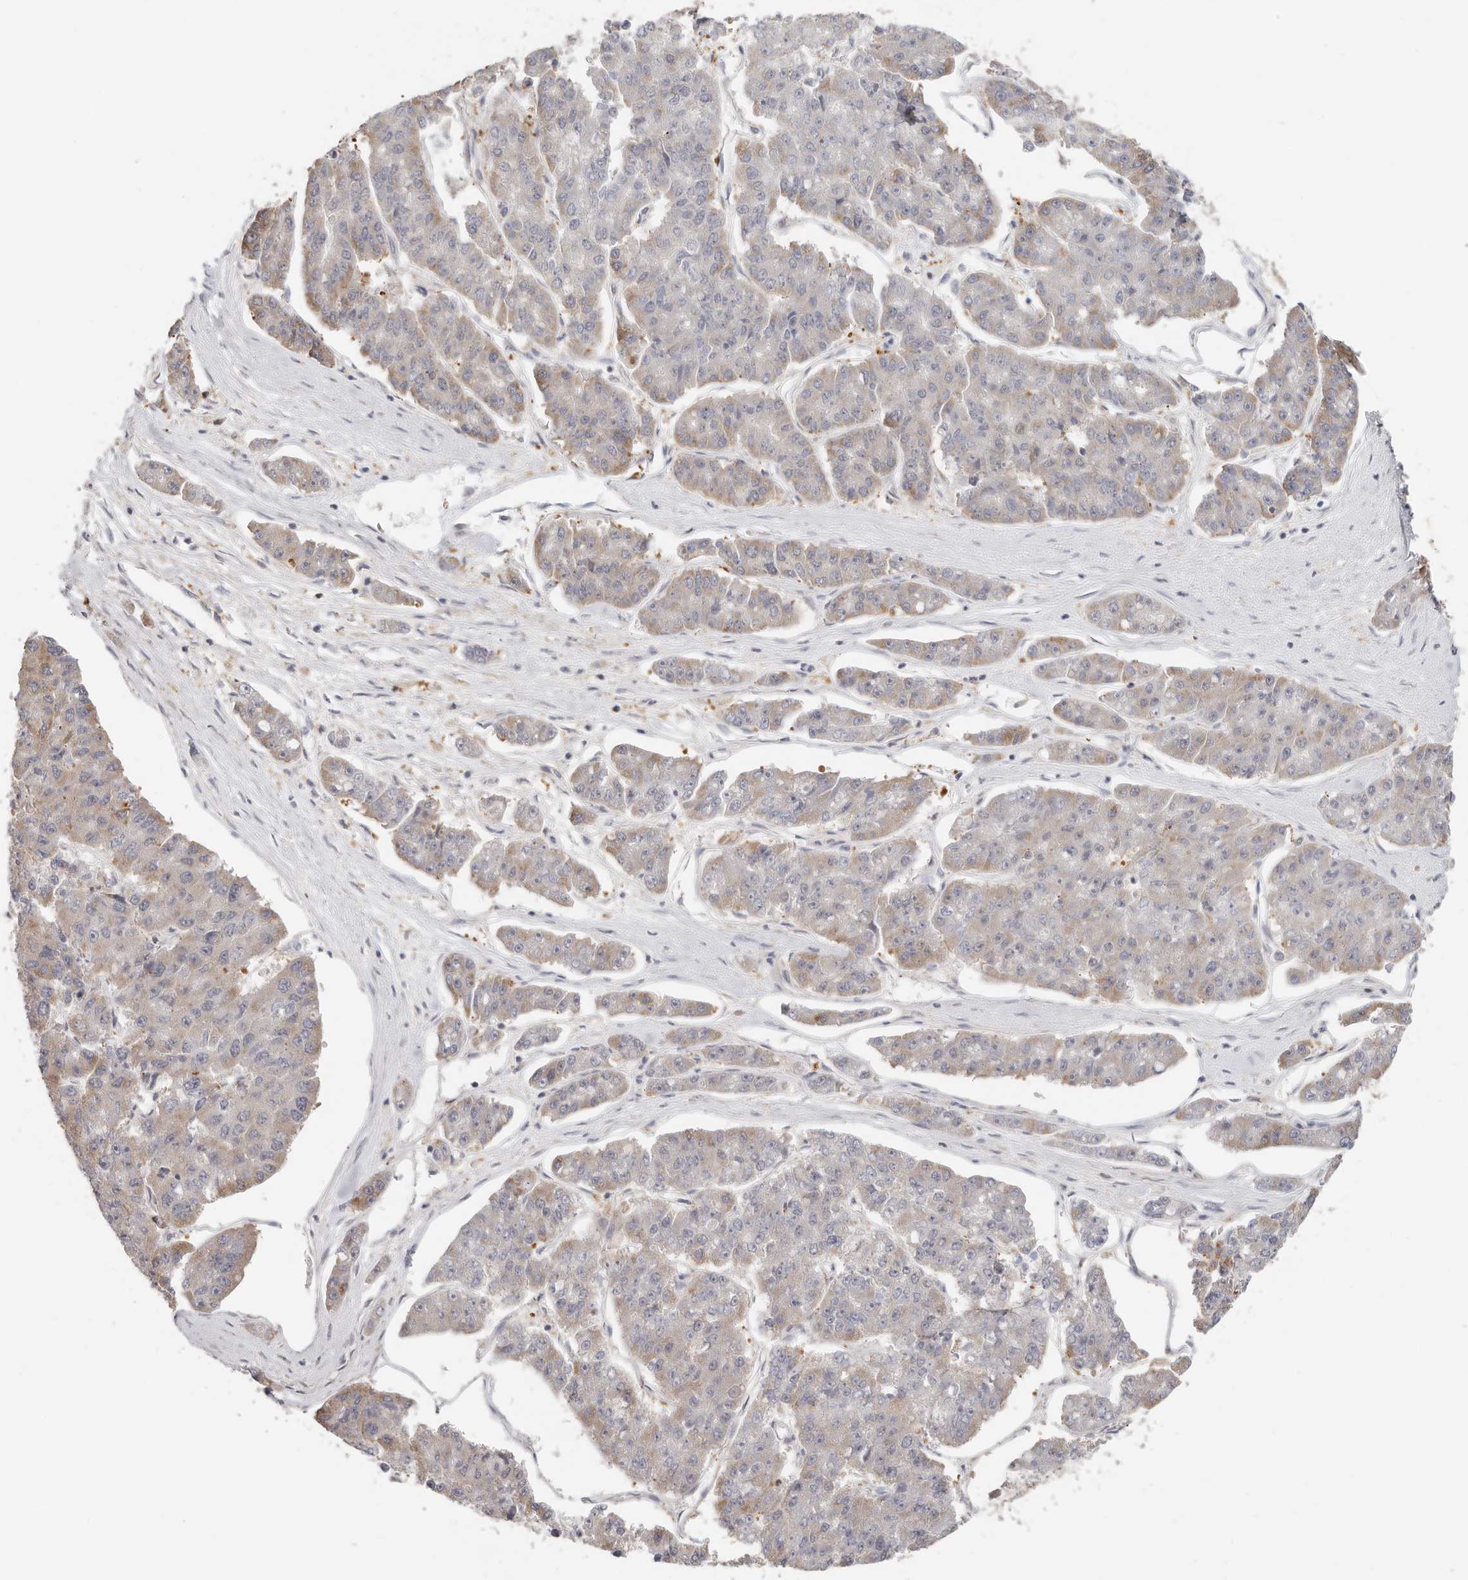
{"staining": {"intensity": "weak", "quantity": "<25%", "location": "cytoplasmic/membranous"}, "tissue": "pancreatic cancer", "cell_type": "Tumor cells", "image_type": "cancer", "snomed": [{"axis": "morphology", "description": "Adenocarcinoma, NOS"}, {"axis": "topography", "description": "Pancreas"}], "caption": "The immunohistochemistry photomicrograph has no significant expression in tumor cells of adenocarcinoma (pancreatic) tissue.", "gene": "LARP7", "patient": {"sex": "male", "age": 50}}